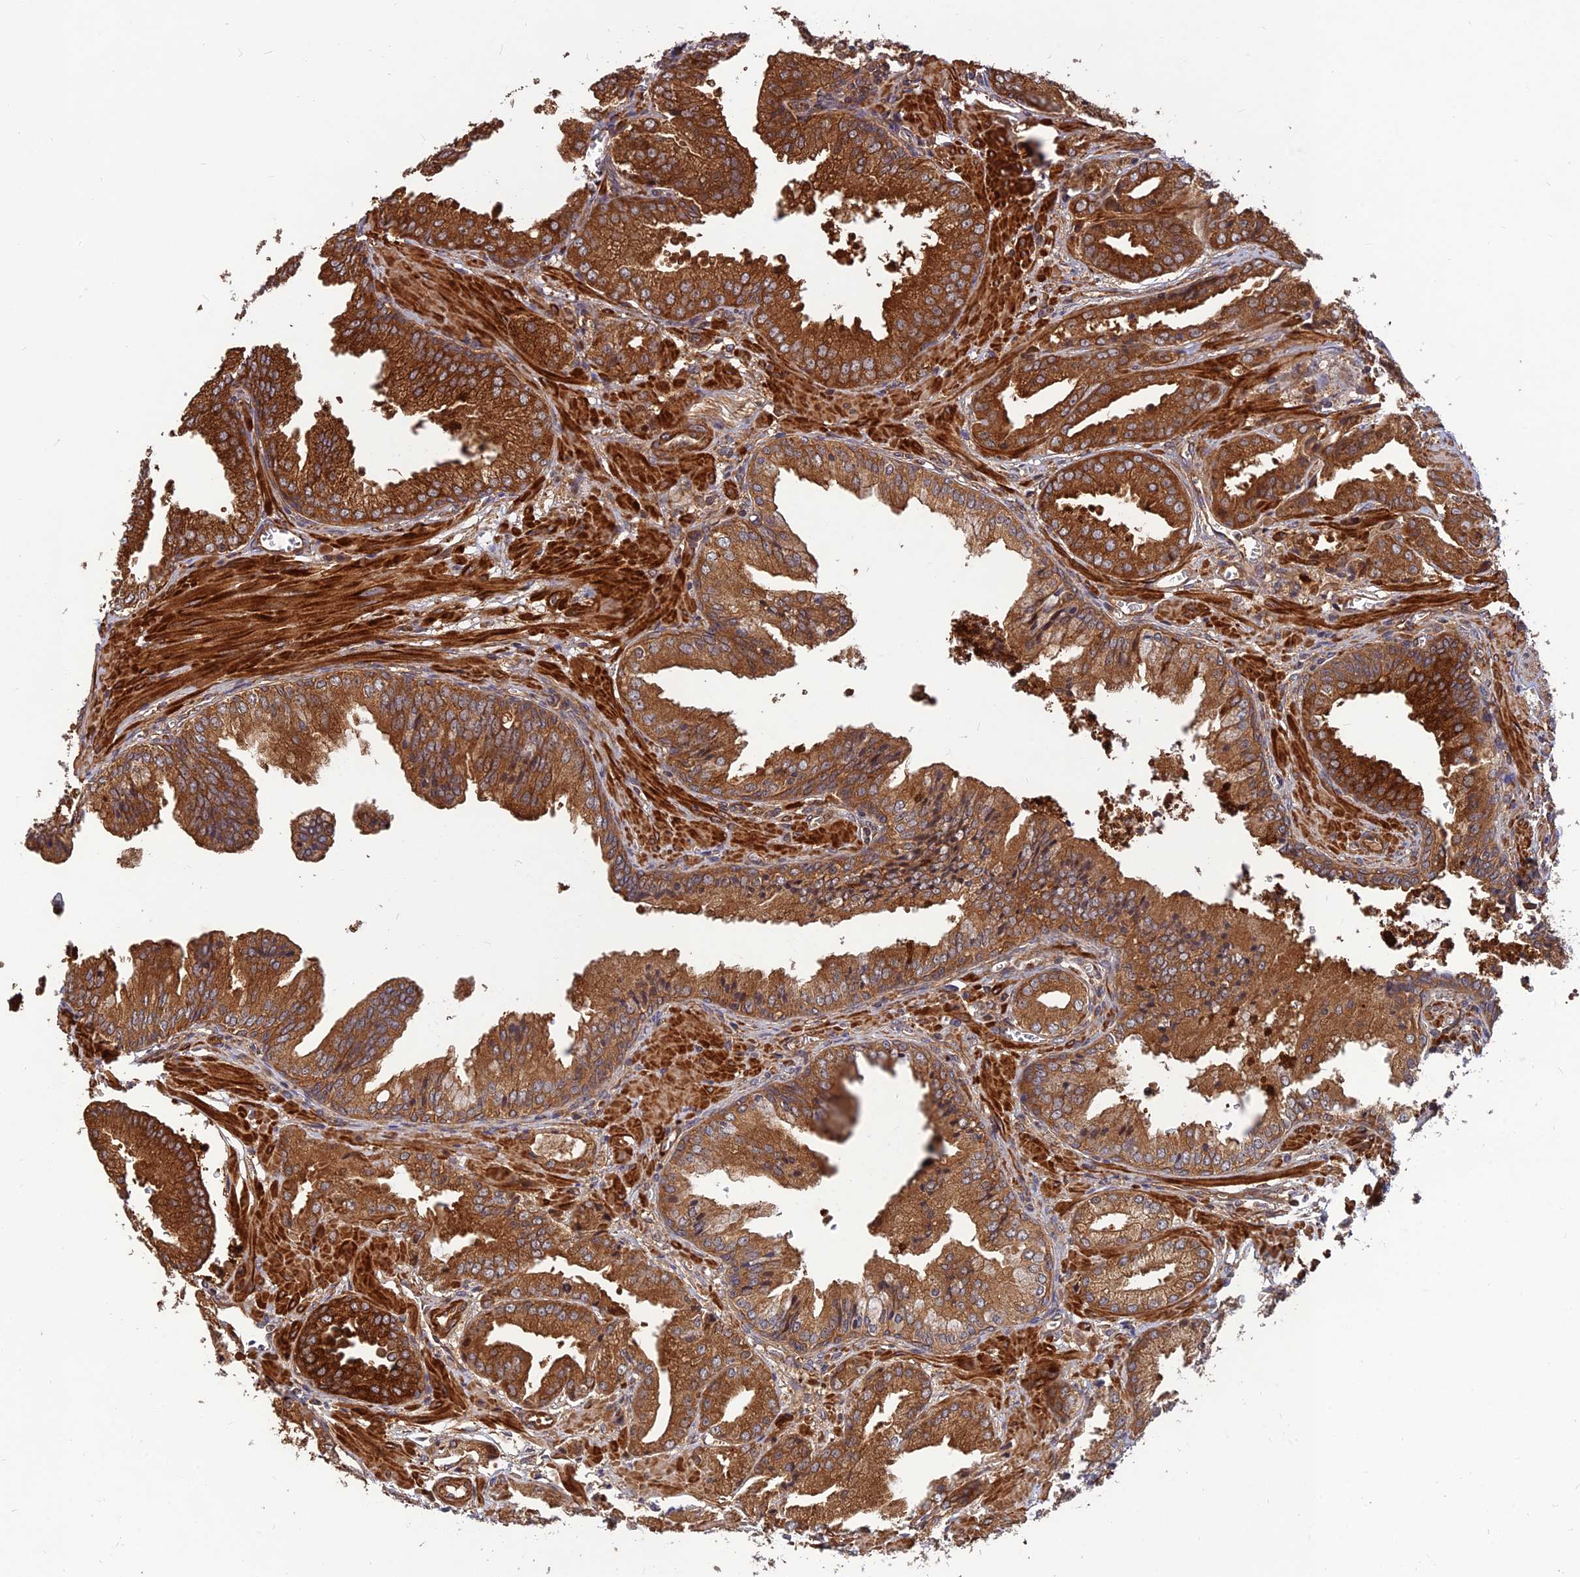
{"staining": {"intensity": "strong", "quantity": ">75%", "location": "cytoplasmic/membranous"}, "tissue": "prostate cancer", "cell_type": "Tumor cells", "image_type": "cancer", "snomed": [{"axis": "morphology", "description": "Adenocarcinoma, Low grade"}, {"axis": "topography", "description": "Prostate"}], "caption": "A brown stain shows strong cytoplasmic/membranous expression of a protein in human prostate low-grade adenocarcinoma tumor cells.", "gene": "RELCH", "patient": {"sex": "male", "age": 67}}